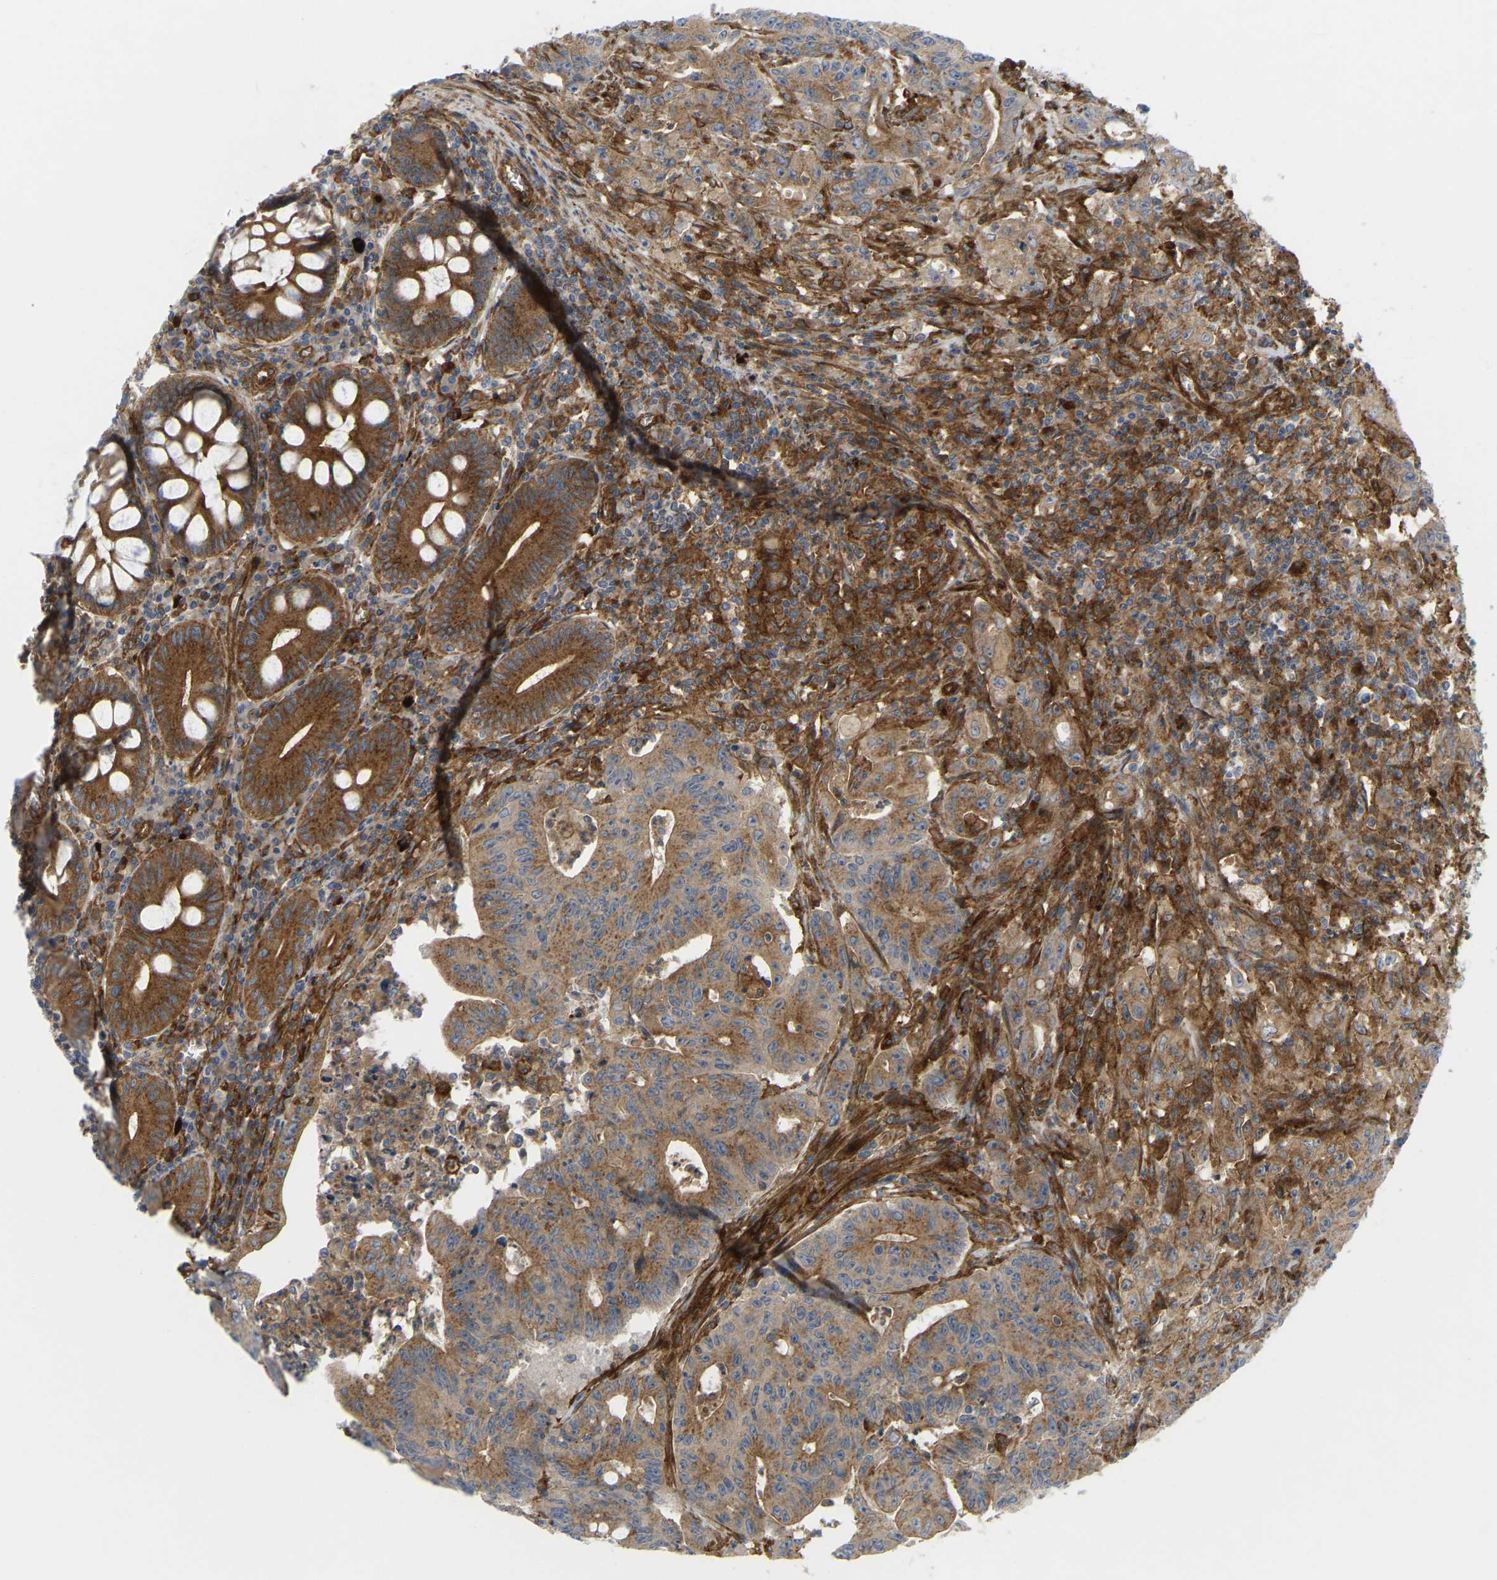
{"staining": {"intensity": "moderate", "quantity": ">75%", "location": "cytoplasmic/membranous"}, "tissue": "colorectal cancer", "cell_type": "Tumor cells", "image_type": "cancer", "snomed": [{"axis": "morphology", "description": "Adenocarcinoma, NOS"}, {"axis": "topography", "description": "Colon"}], "caption": "A brown stain labels moderate cytoplasmic/membranous positivity of a protein in colorectal cancer (adenocarcinoma) tumor cells. (brown staining indicates protein expression, while blue staining denotes nuclei).", "gene": "PICALM", "patient": {"sex": "male", "age": 45}}